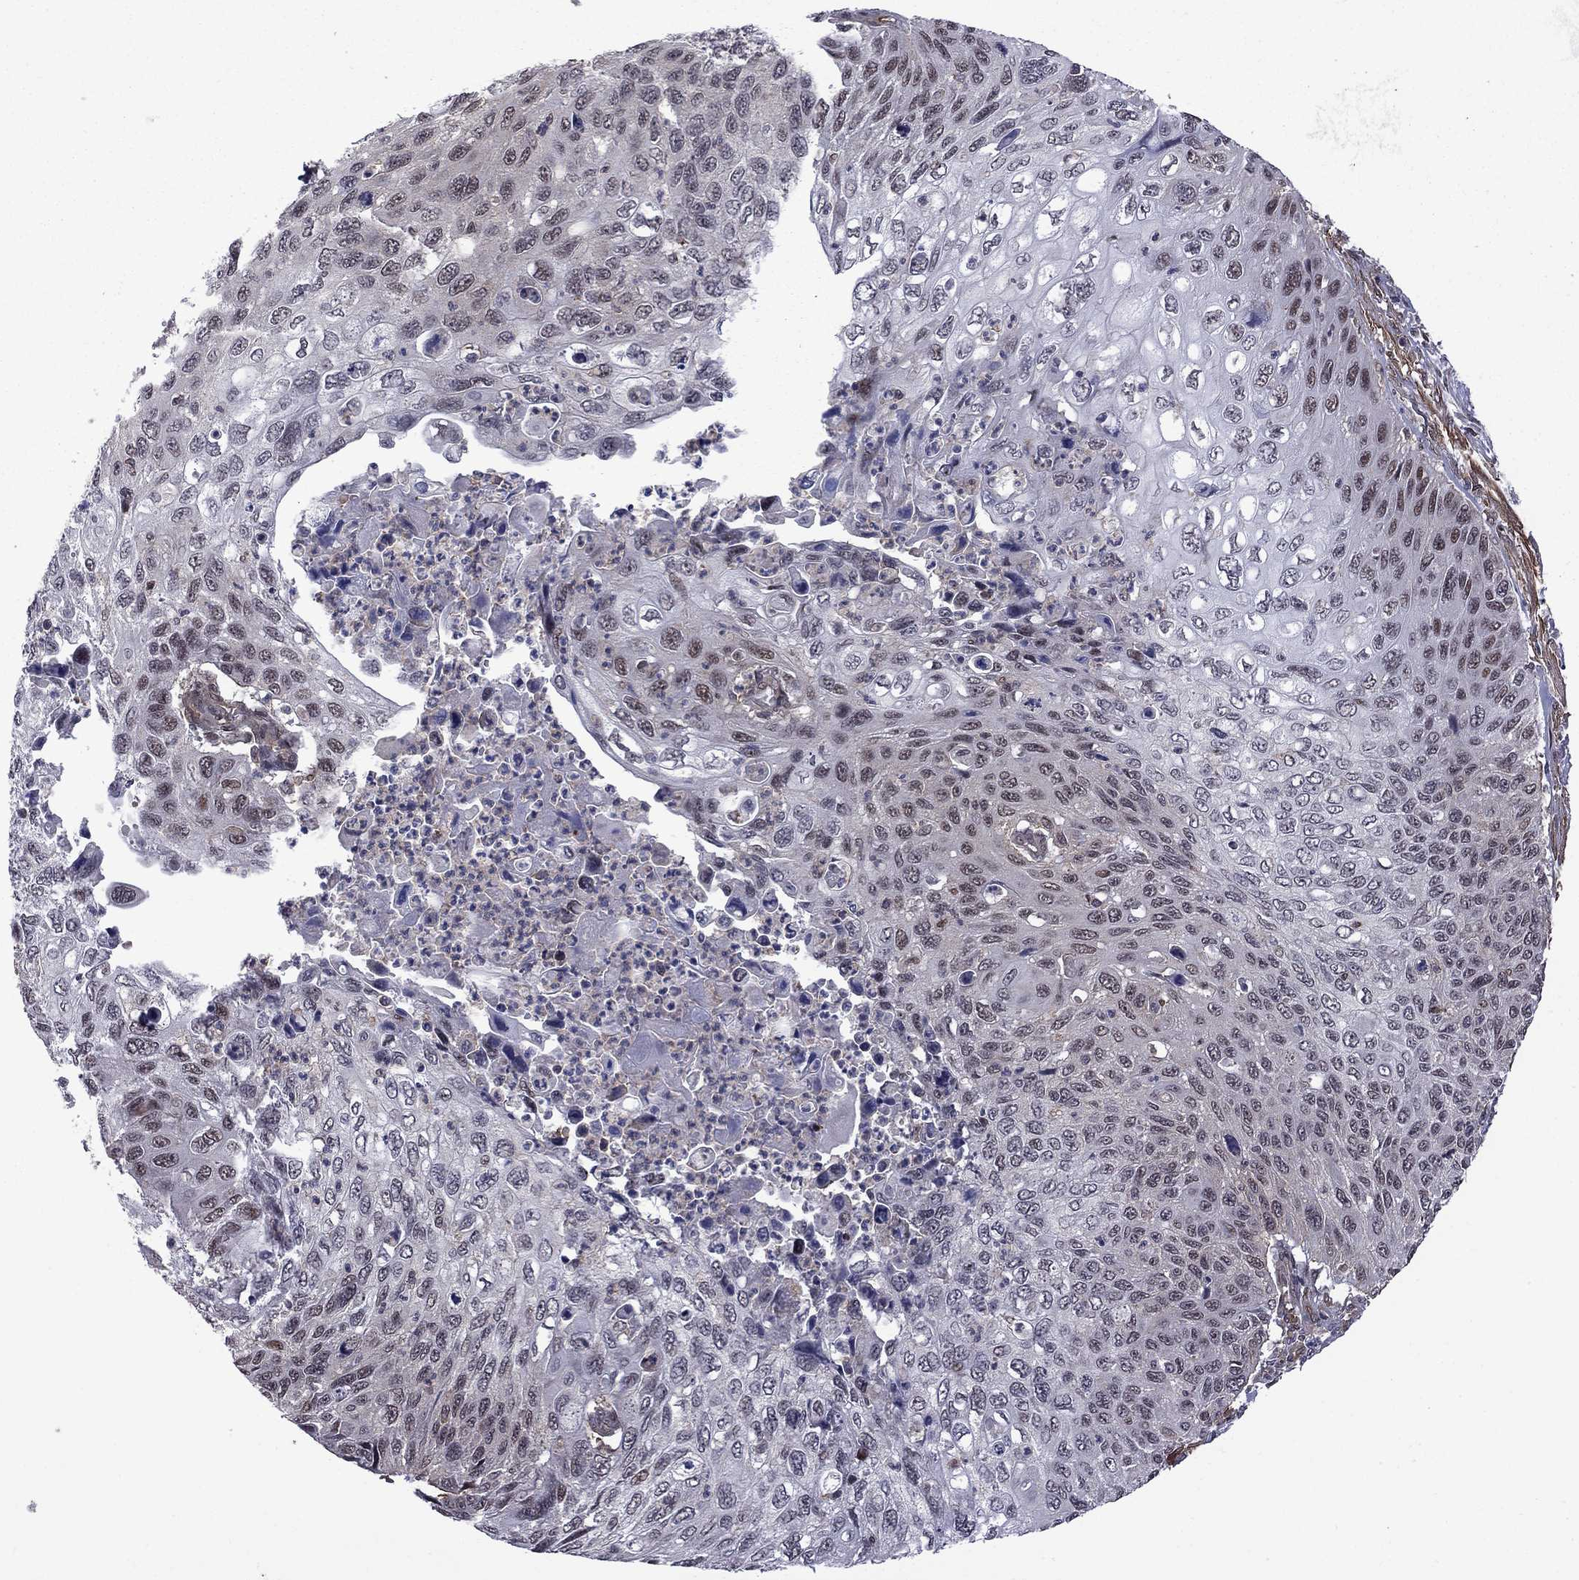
{"staining": {"intensity": "weak", "quantity": "25%-75%", "location": "nuclear"}, "tissue": "cervical cancer", "cell_type": "Tumor cells", "image_type": "cancer", "snomed": [{"axis": "morphology", "description": "Squamous cell carcinoma, NOS"}, {"axis": "topography", "description": "Cervix"}], "caption": "Brown immunohistochemical staining in human cervical cancer exhibits weak nuclear expression in approximately 25%-75% of tumor cells.", "gene": "BRF1", "patient": {"sex": "female", "age": 70}}